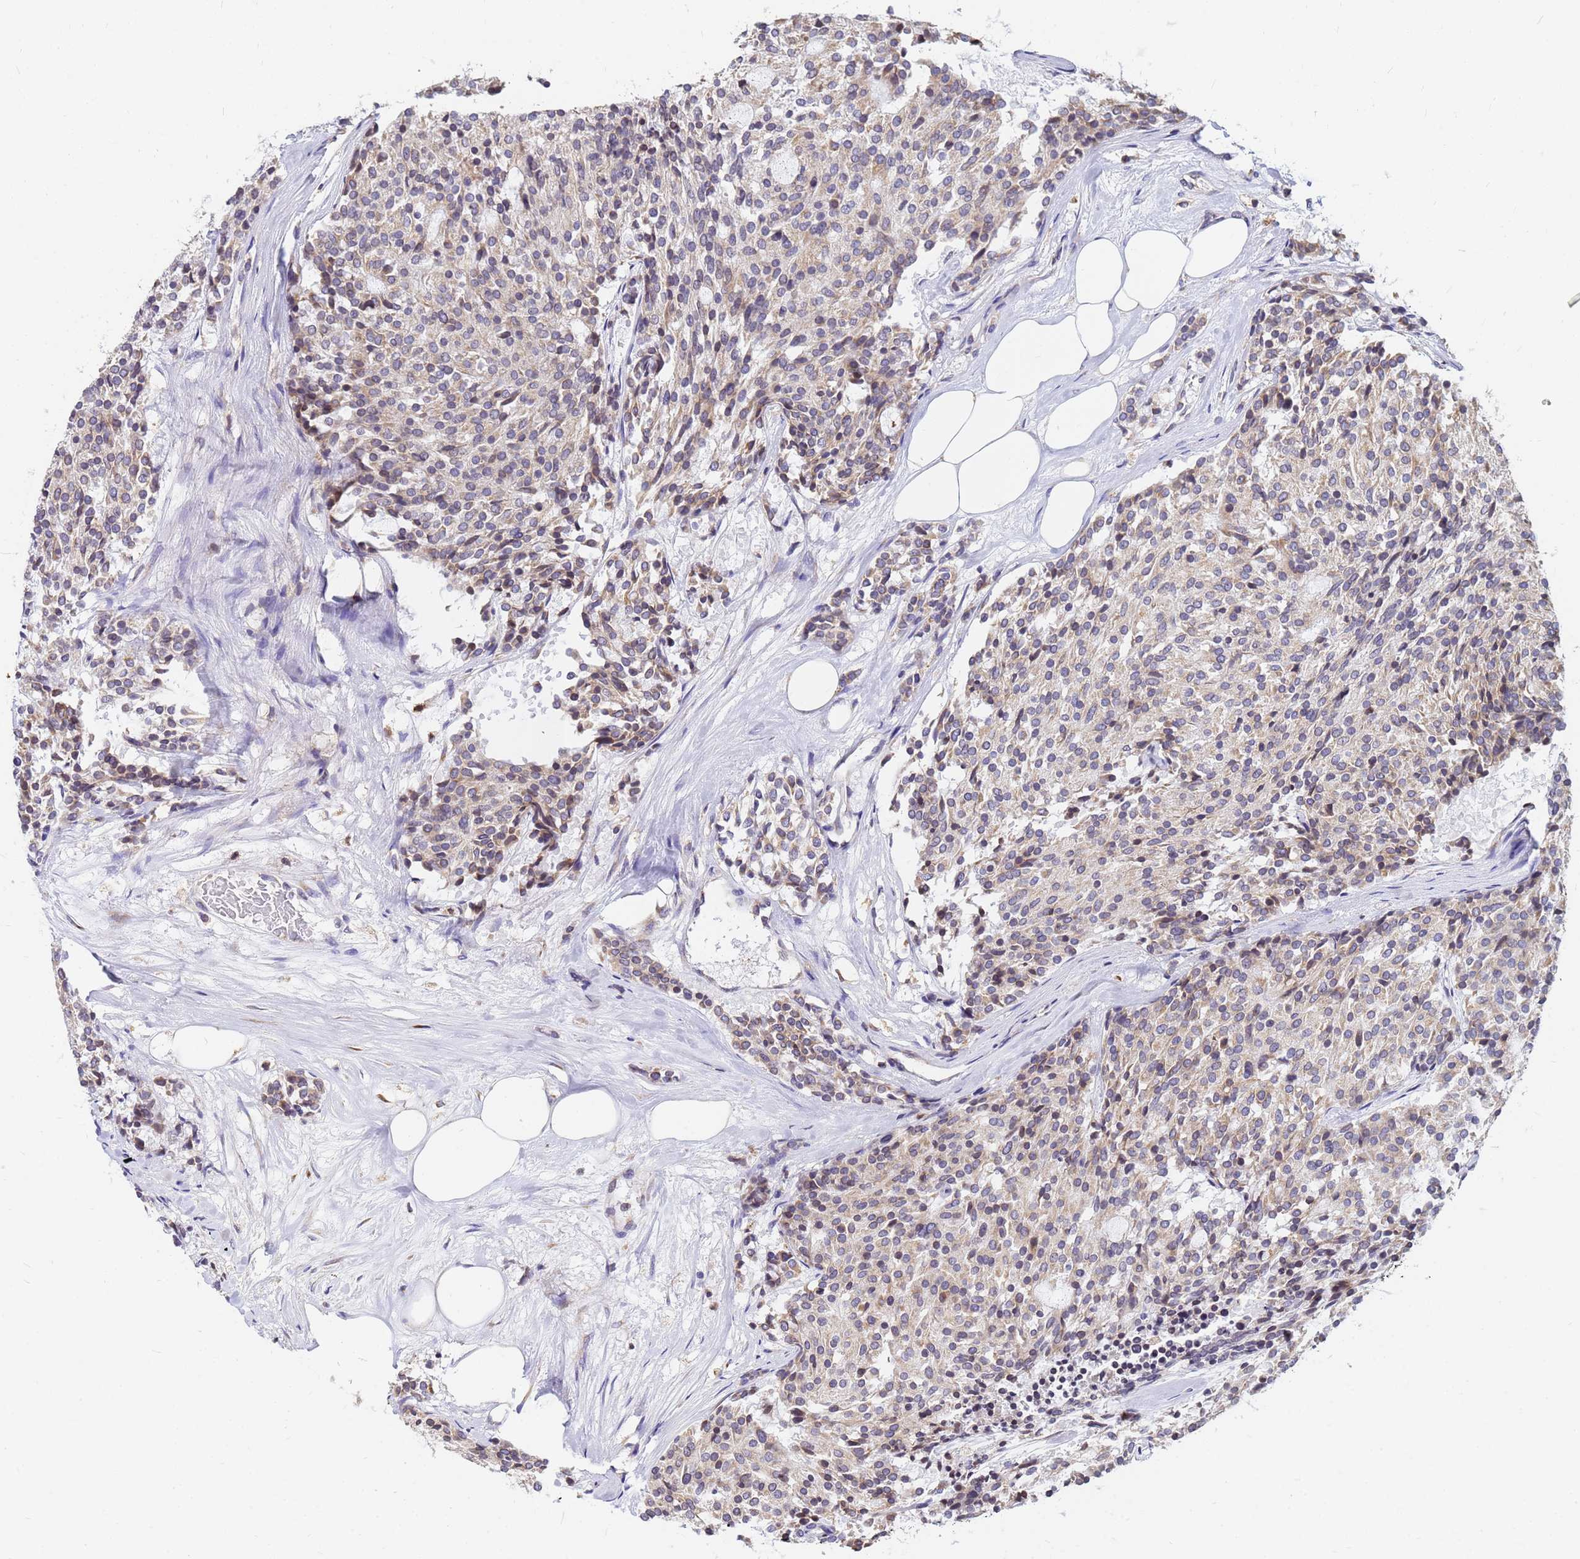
{"staining": {"intensity": "weak", "quantity": "25%-75%", "location": "cytoplasmic/membranous"}, "tissue": "carcinoid", "cell_type": "Tumor cells", "image_type": "cancer", "snomed": [{"axis": "morphology", "description": "Carcinoid, malignant, NOS"}, {"axis": "topography", "description": "Pancreas"}], "caption": "Protein staining exhibits weak cytoplasmic/membranous positivity in about 25%-75% of tumor cells in malignant carcinoid. Ihc stains the protein of interest in brown and the nuclei are stained blue.", "gene": "SSR4", "patient": {"sex": "female", "age": 54}}